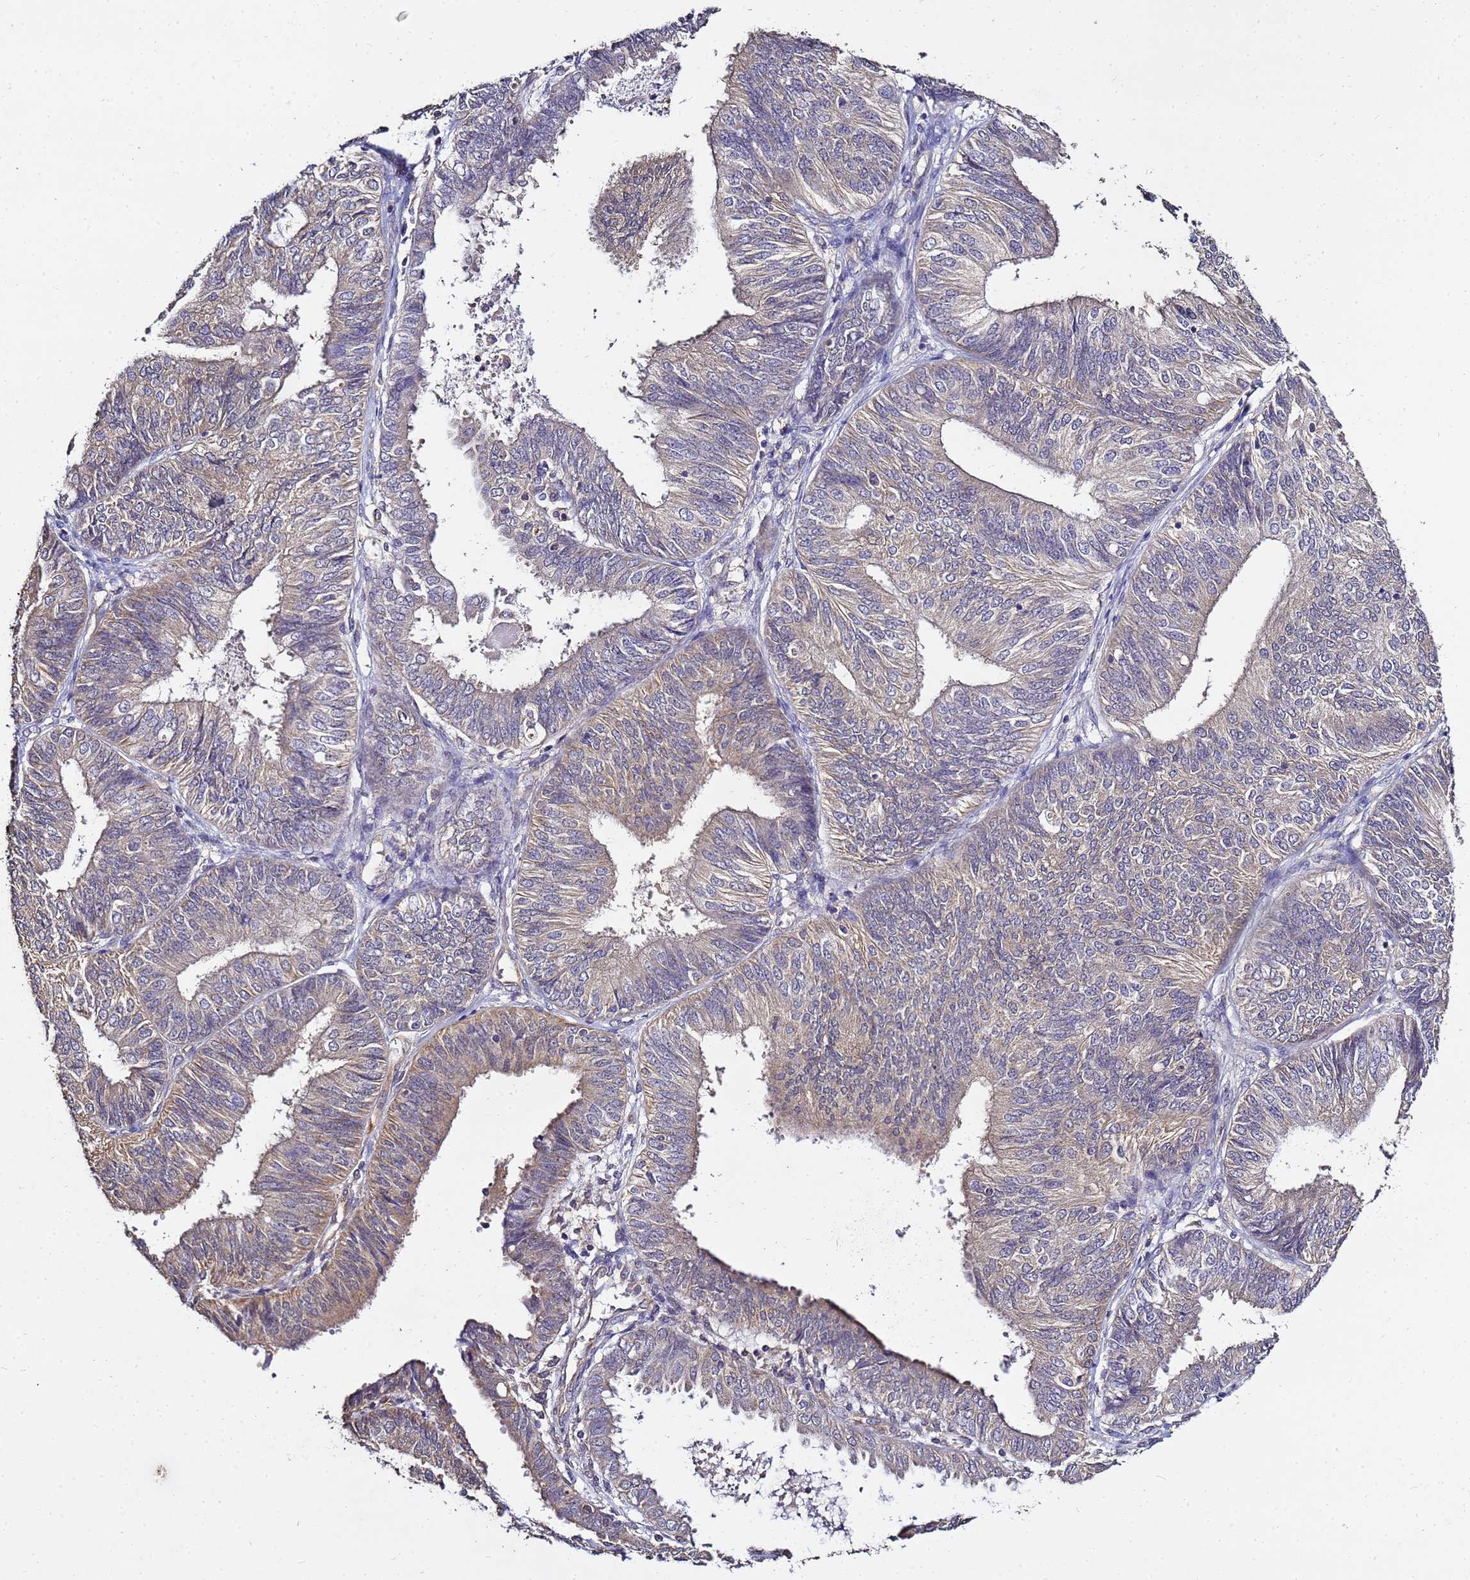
{"staining": {"intensity": "weak", "quantity": "25%-75%", "location": "cytoplasmic/membranous"}, "tissue": "endometrial cancer", "cell_type": "Tumor cells", "image_type": "cancer", "snomed": [{"axis": "morphology", "description": "Adenocarcinoma, NOS"}, {"axis": "topography", "description": "Endometrium"}], "caption": "Tumor cells show low levels of weak cytoplasmic/membranous expression in about 25%-75% of cells in endometrial cancer.", "gene": "ENOPH1", "patient": {"sex": "female", "age": 58}}